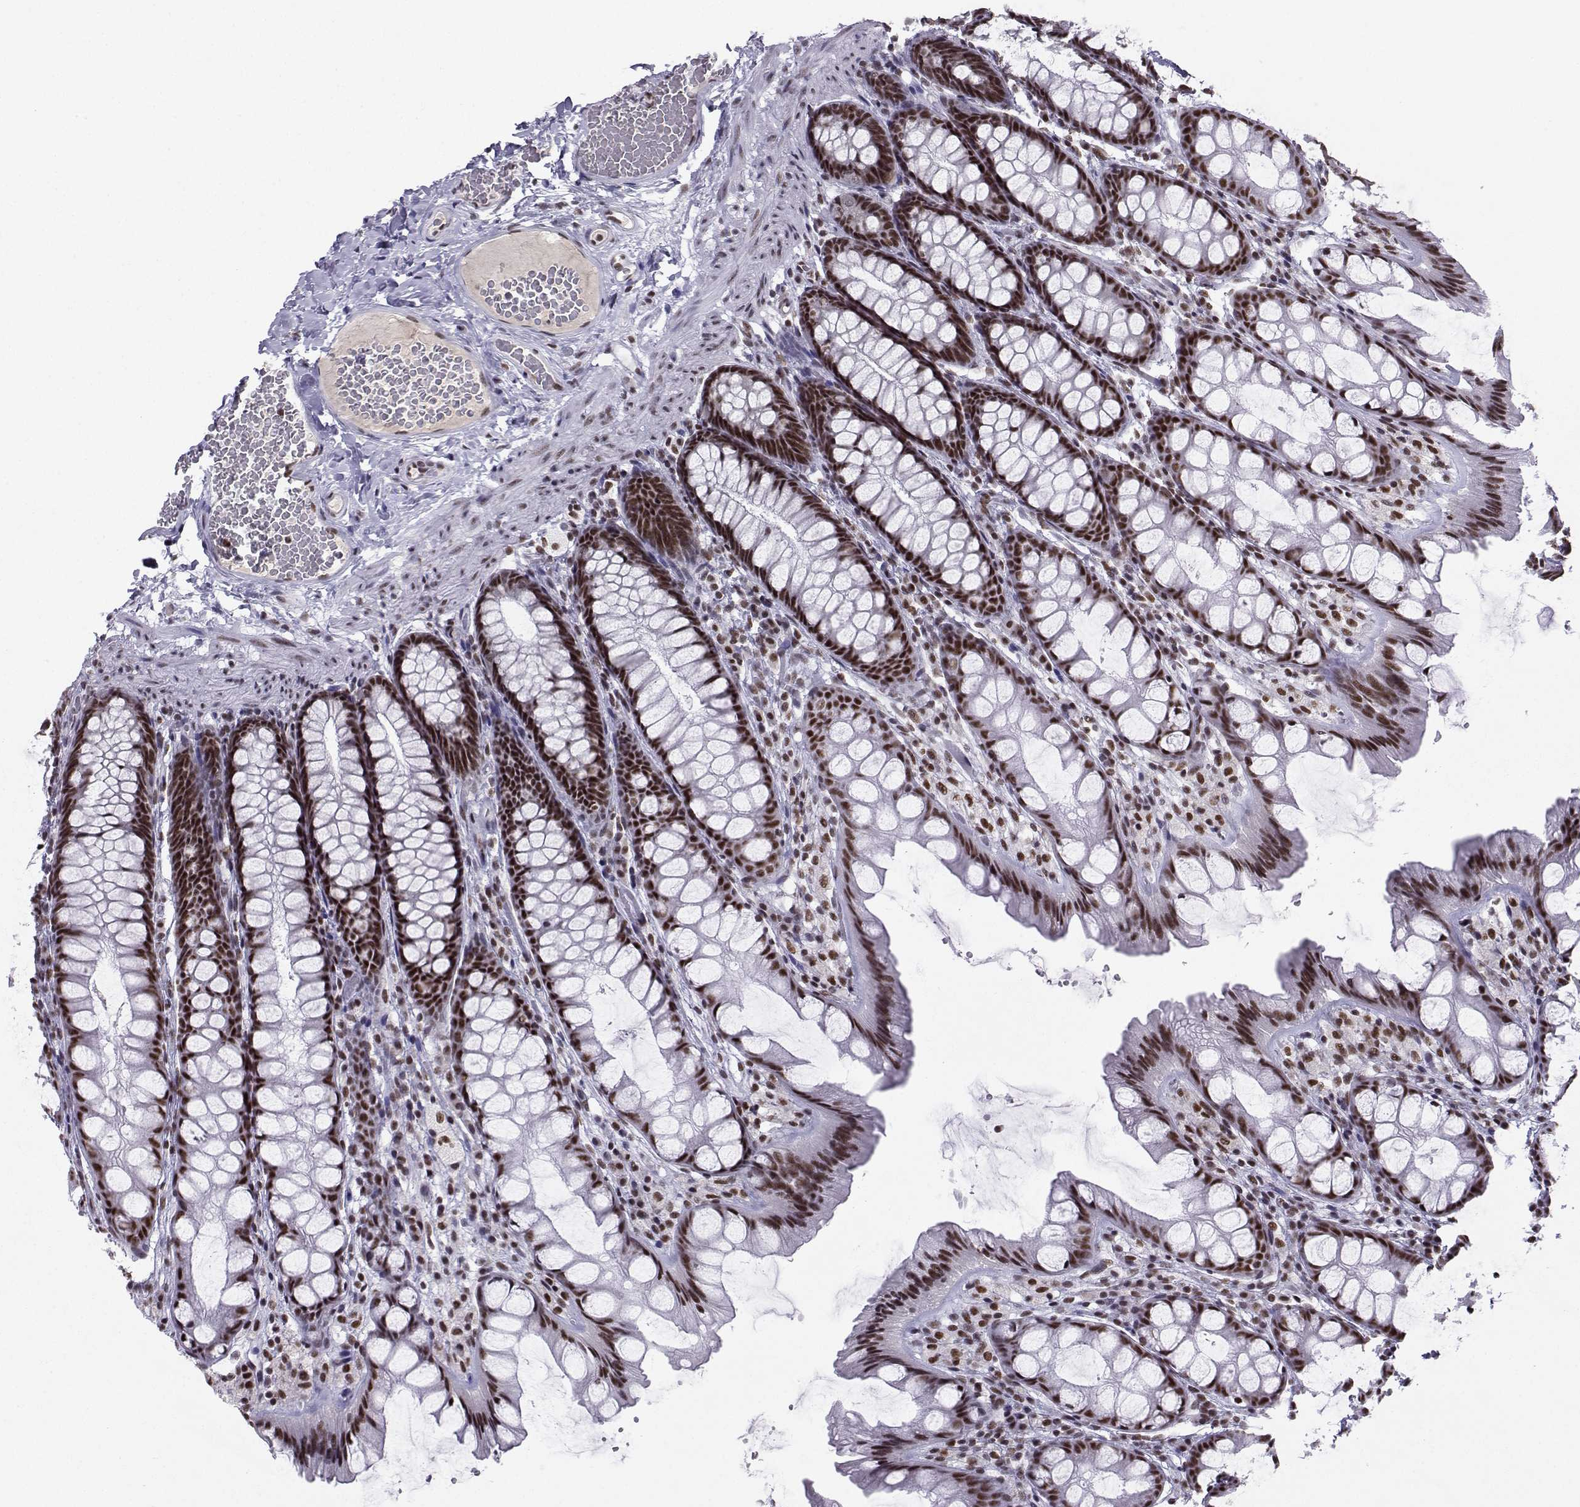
{"staining": {"intensity": "negative", "quantity": "none", "location": "none"}, "tissue": "colon", "cell_type": "Endothelial cells", "image_type": "normal", "snomed": [{"axis": "morphology", "description": "Normal tissue, NOS"}, {"axis": "topography", "description": "Colon"}], "caption": "Immunohistochemistry (IHC) image of benign human colon stained for a protein (brown), which shows no positivity in endothelial cells. (DAB (3,3'-diaminobenzidine) immunohistochemistry, high magnification).", "gene": "SNRPB2", "patient": {"sex": "male", "age": 47}}